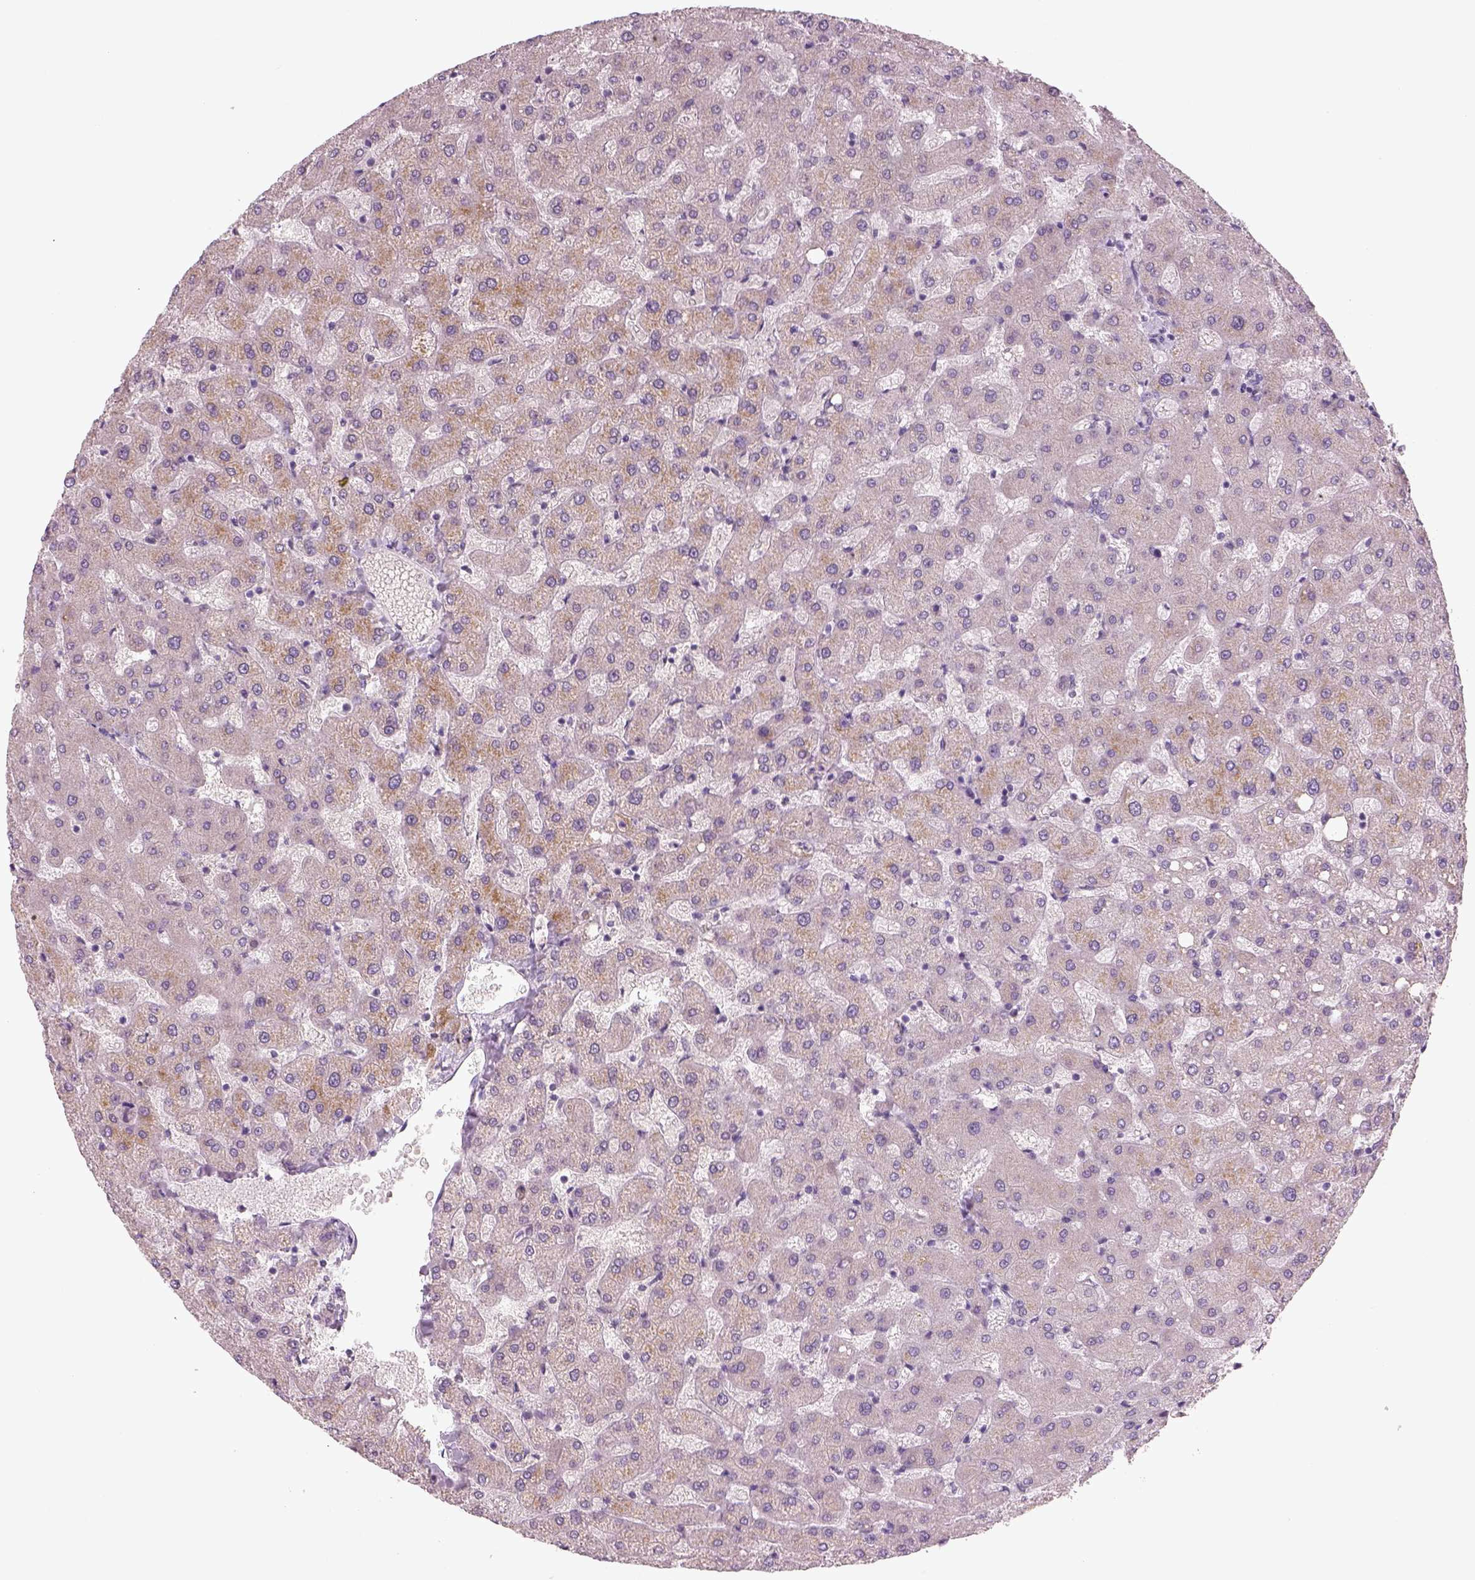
{"staining": {"intensity": "negative", "quantity": "none", "location": "none"}, "tissue": "liver", "cell_type": "Cholangiocytes", "image_type": "normal", "snomed": [{"axis": "morphology", "description": "Normal tissue, NOS"}, {"axis": "topography", "description": "Liver"}], "caption": "A micrograph of liver stained for a protein reveals no brown staining in cholangiocytes. (Immunohistochemistry (ihc), brightfield microscopy, high magnification).", "gene": "PENK", "patient": {"sex": "female", "age": 50}}